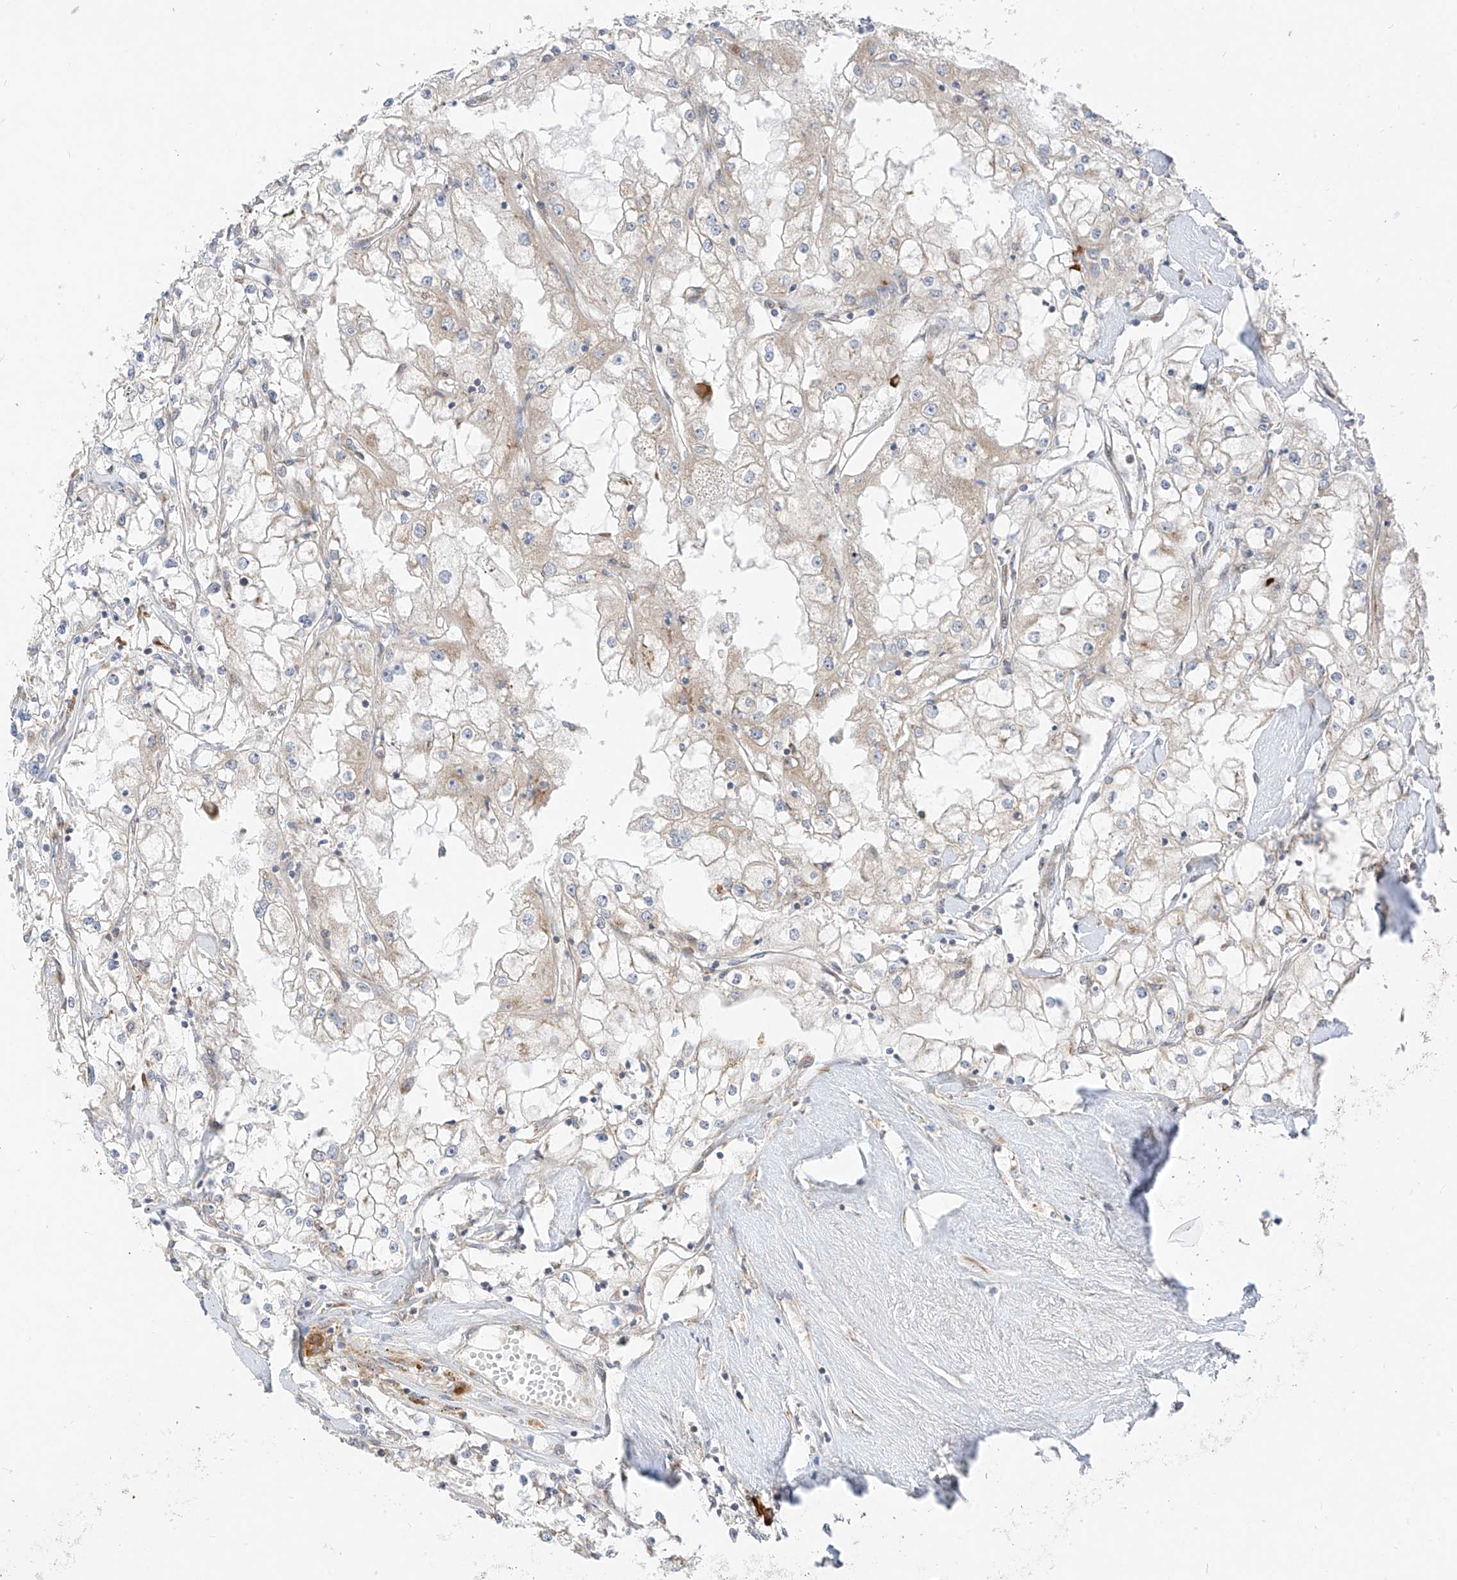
{"staining": {"intensity": "weak", "quantity": "25%-75%", "location": "cytoplasmic/membranous"}, "tissue": "renal cancer", "cell_type": "Tumor cells", "image_type": "cancer", "snomed": [{"axis": "morphology", "description": "Adenocarcinoma, NOS"}, {"axis": "topography", "description": "Kidney"}], "caption": "Immunohistochemical staining of human renal cancer (adenocarcinoma) displays low levels of weak cytoplasmic/membranous expression in approximately 25%-75% of tumor cells.", "gene": "STT3A", "patient": {"sex": "male", "age": 56}}